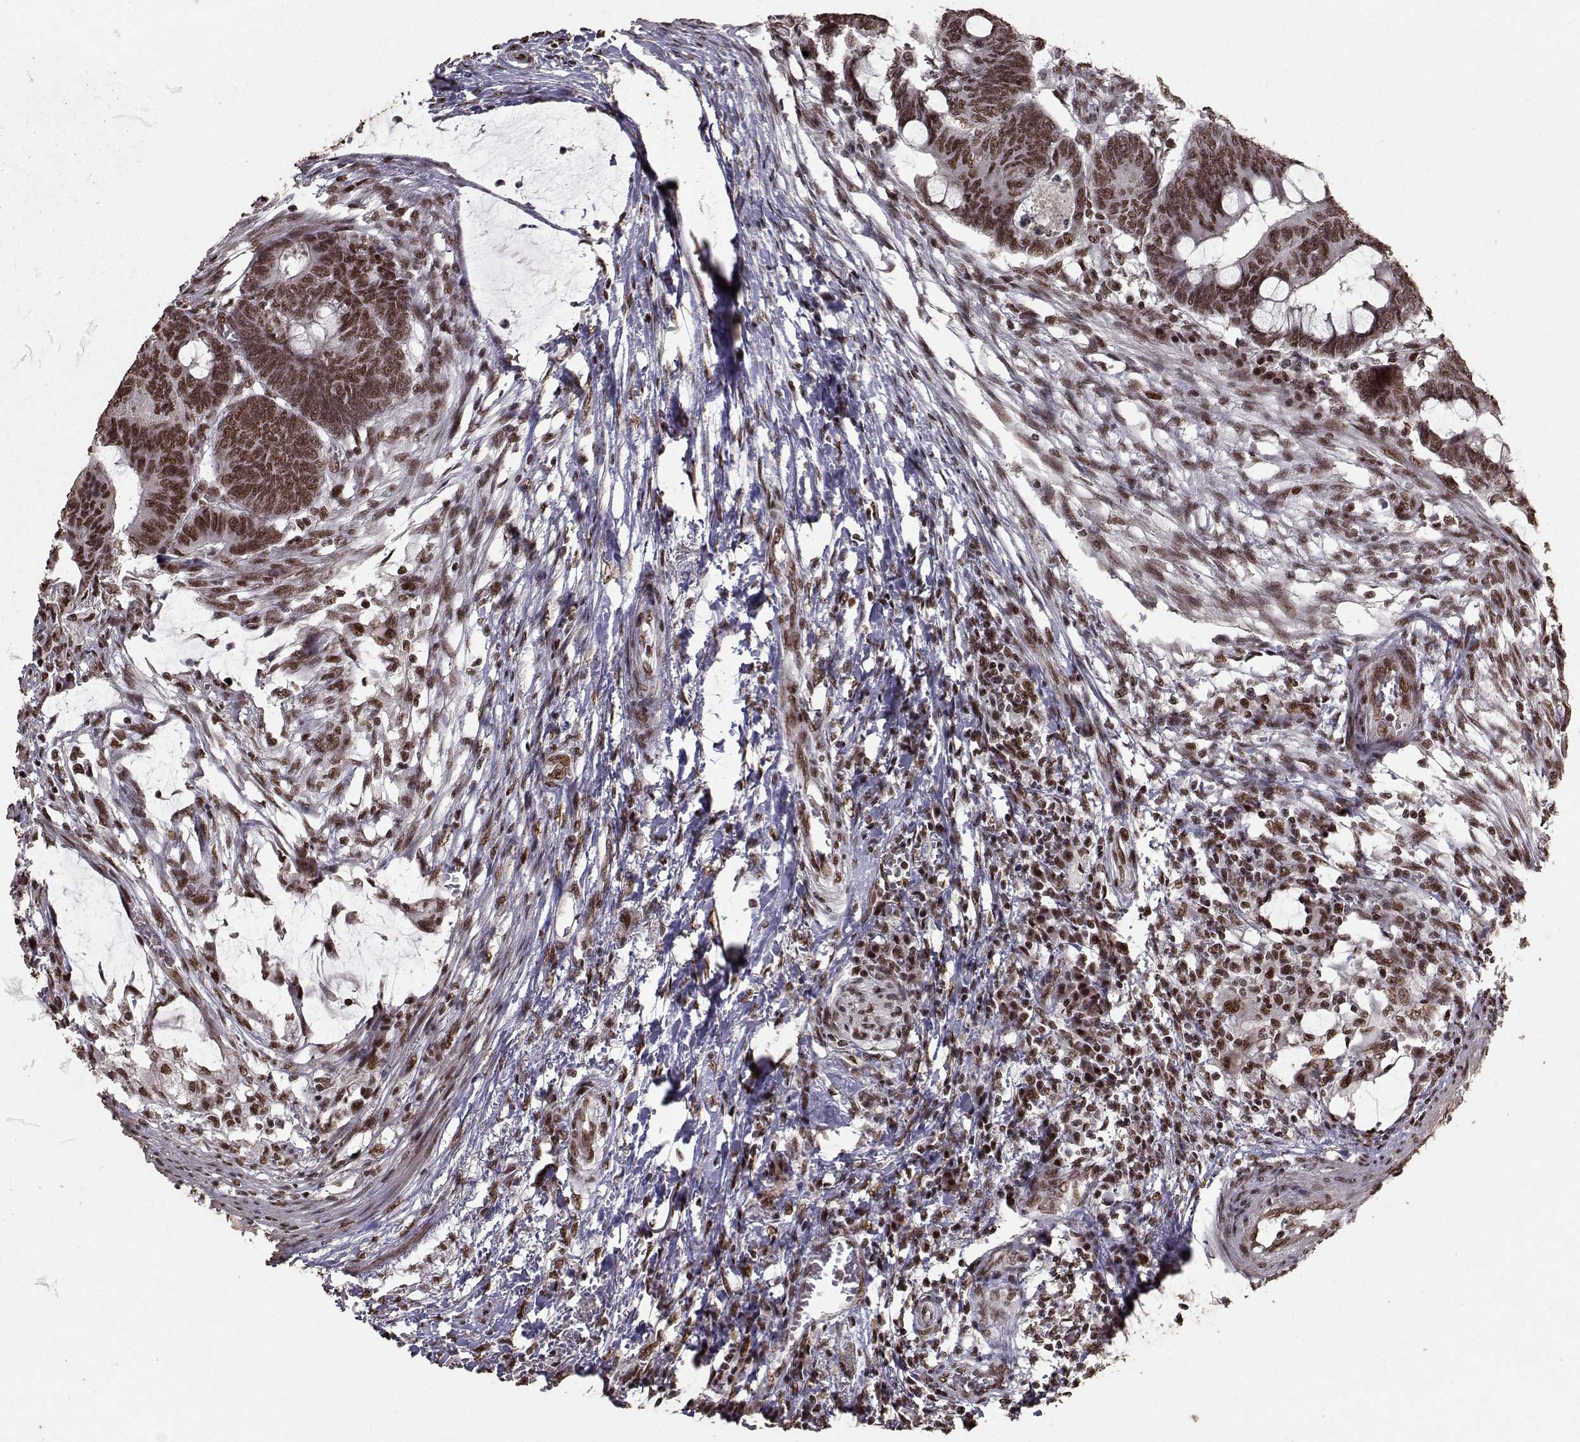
{"staining": {"intensity": "strong", "quantity": ">75%", "location": "nuclear"}, "tissue": "colorectal cancer", "cell_type": "Tumor cells", "image_type": "cancer", "snomed": [{"axis": "morphology", "description": "Normal tissue, NOS"}, {"axis": "morphology", "description": "Adenocarcinoma, NOS"}, {"axis": "topography", "description": "Rectum"}, {"axis": "topography", "description": "Peripheral nerve tissue"}], "caption": "About >75% of tumor cells in colorectal cancer (adenocarcinoma) demonstrate strong nuclear protein positivity as visualized by brown immunohistochemical staining.", "gene": "SF1", "patient": {"sex": "male", "age": 92}}